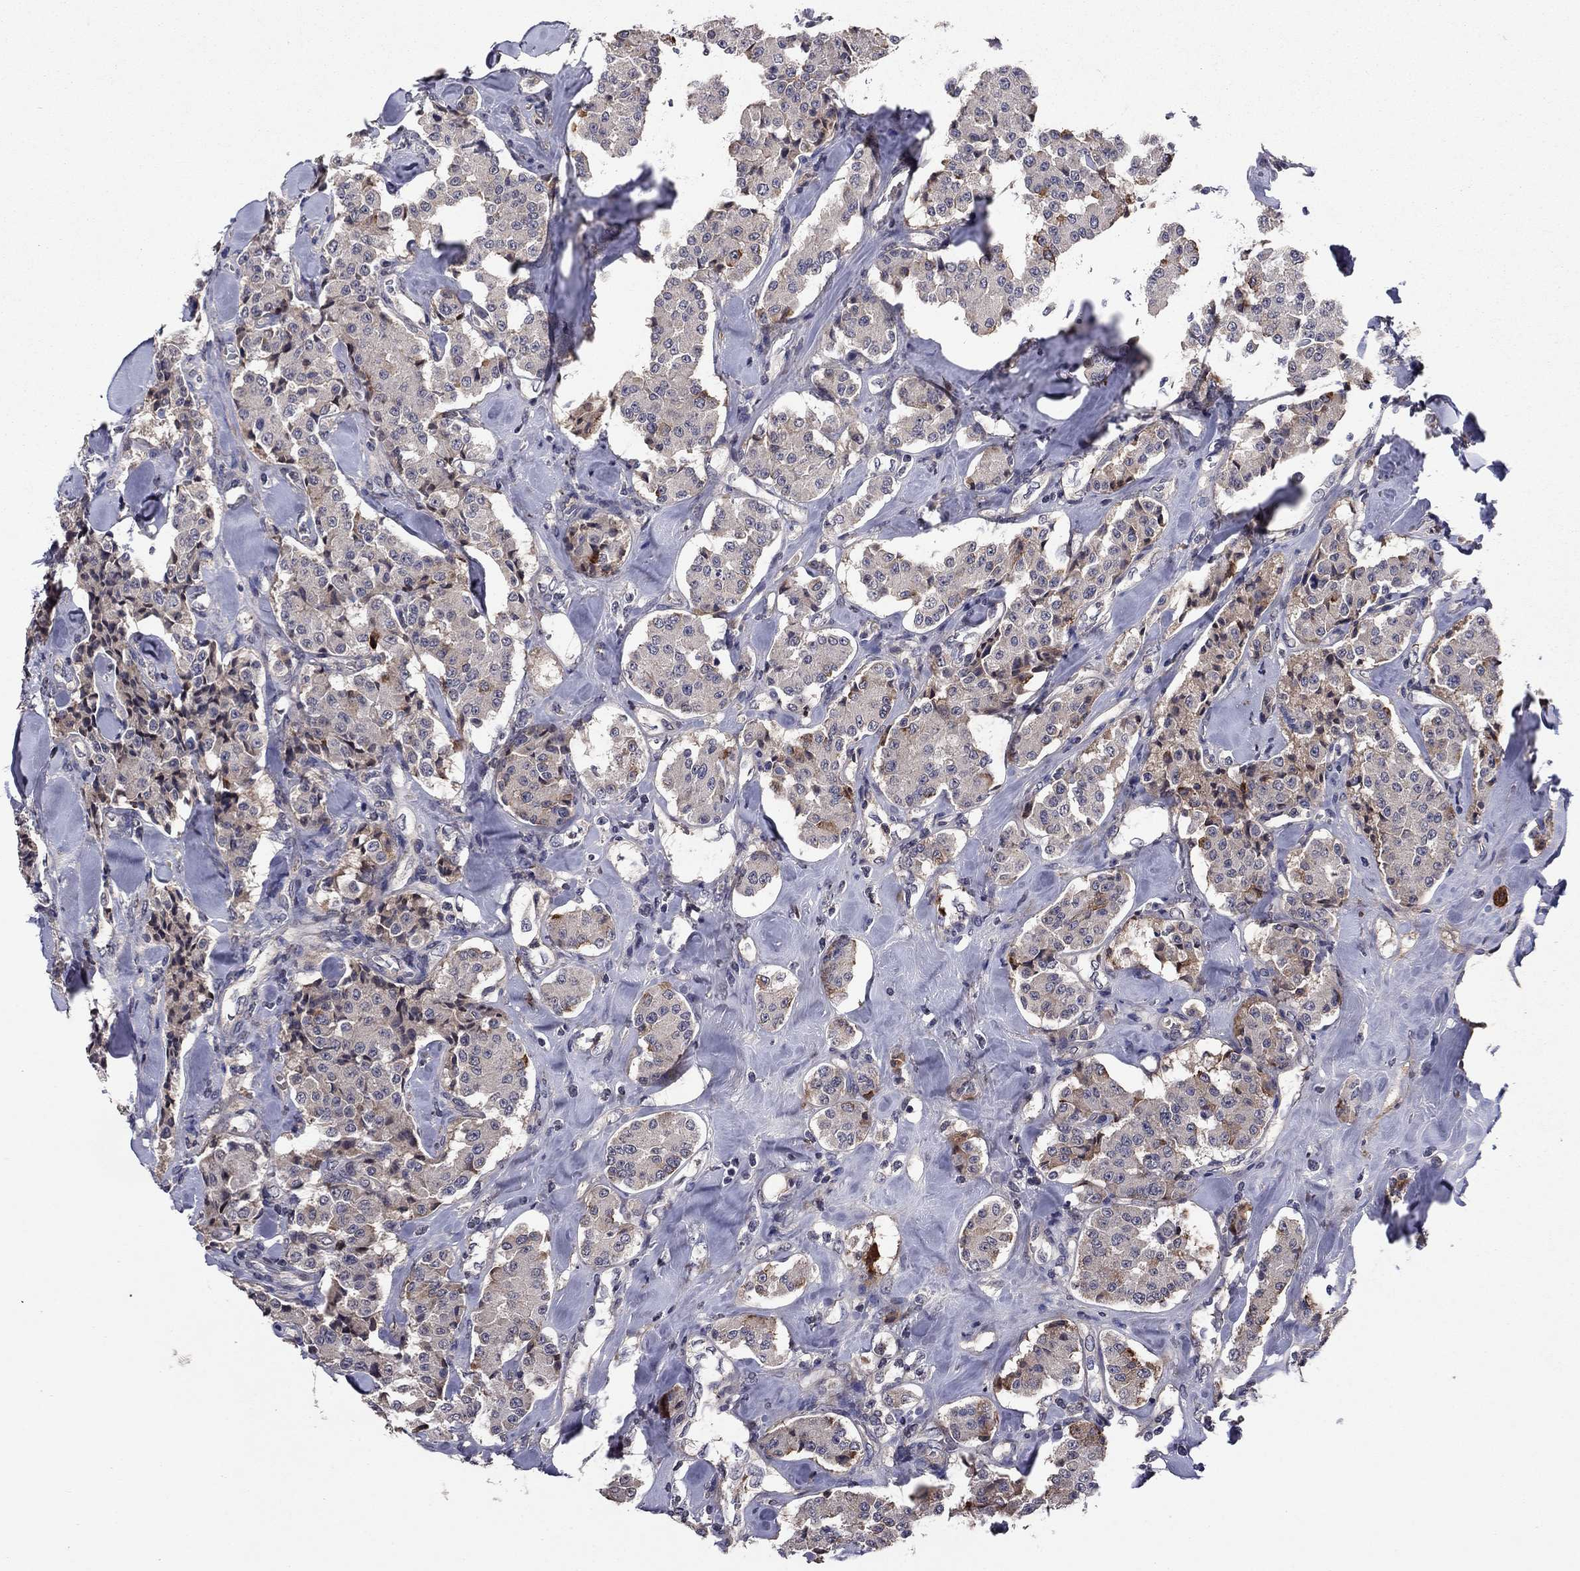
{"staining": {"intensity": "moderate", "quantity": "<25%", "location": "cytoplasmic/membranous"}, "tissue": "carcinoid", "cell_type": "Tumor cells", "image_type": "cancer", "snomed": [{"axis": "morphology", "description": "Carcinoid, malignant, NOS"}, {"axis": "topography", "description": "Pancreas"}], "caption": "This is a histology image of IHC staining of carcinoid, which shows moderate positivity in the cytoplasmic/membranous of tumor cells.", "gene": "PROS1", "patient": {"sex": "male", "age": 41}}